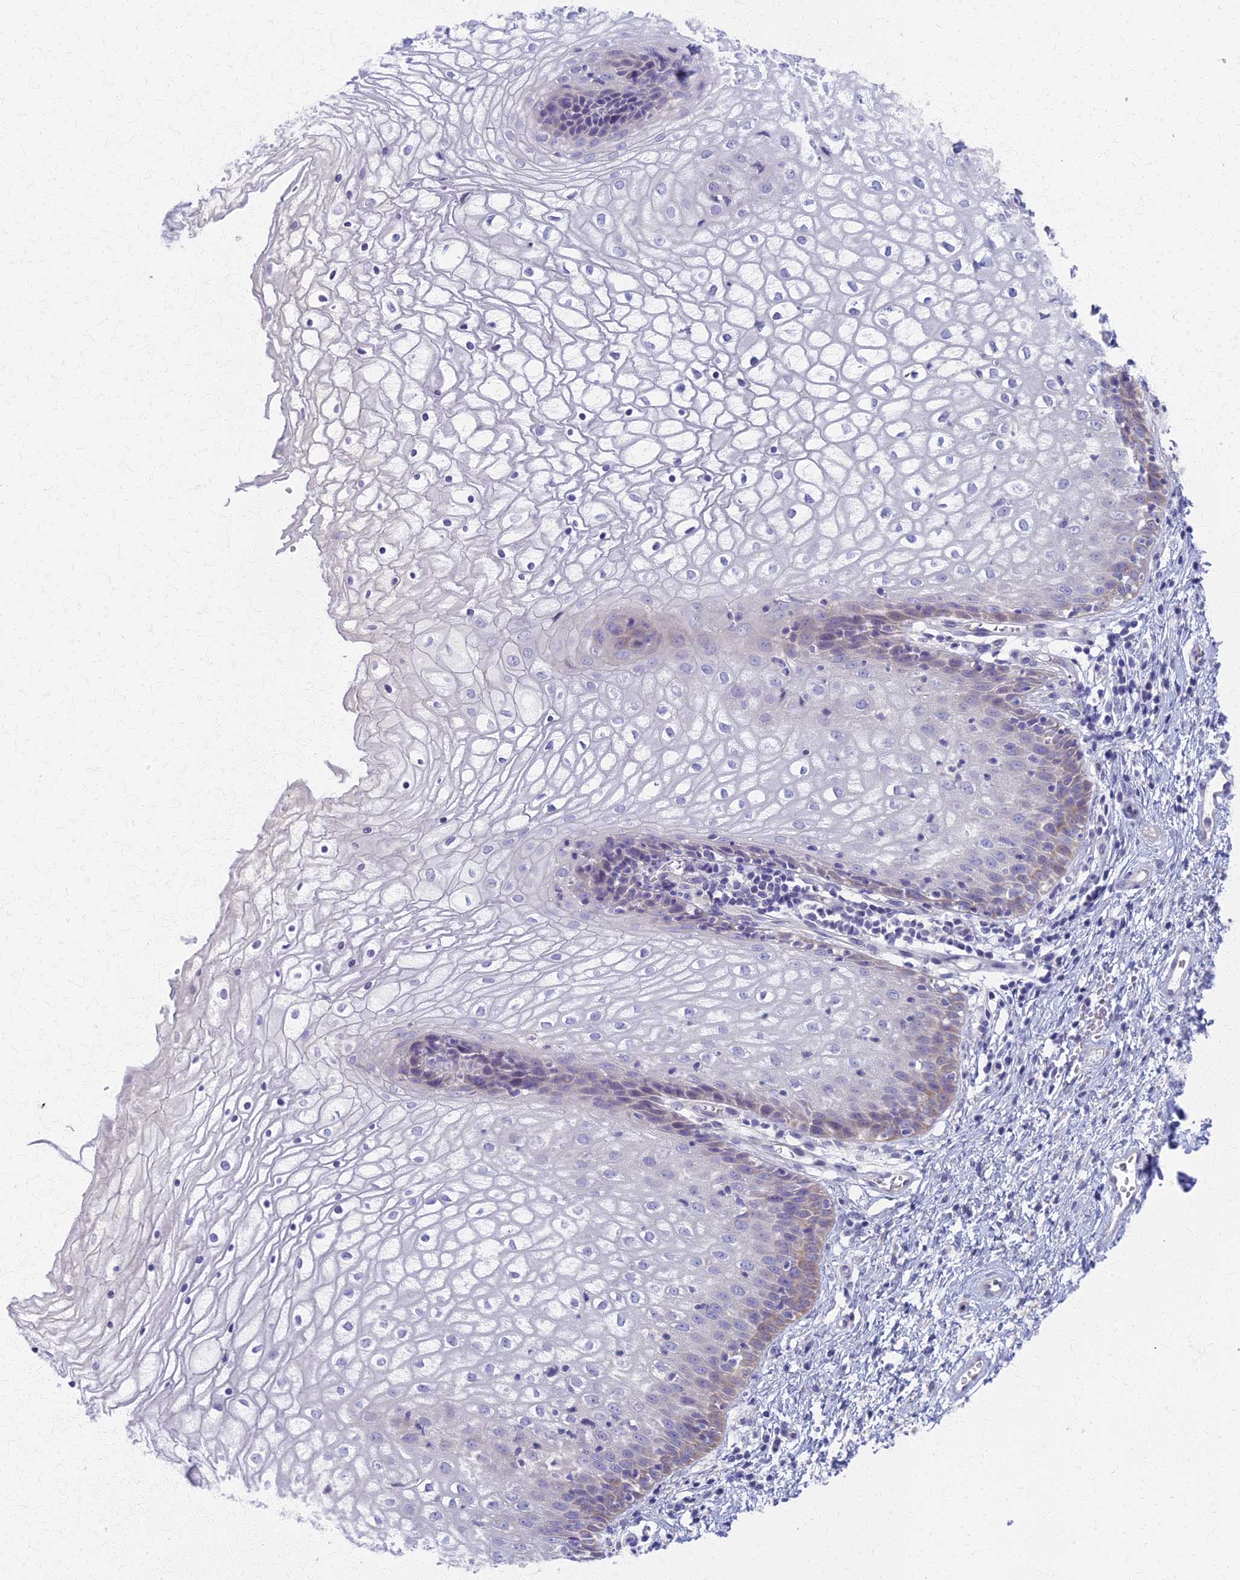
{"staining": {"intensity": "moderate", "quantity": "<25%", "location": "cytoplasmic/membranous"}, "tissue": "vagina", "cell_type": "Squamous epithelial cells", "image_type": "normal", "snomed": [{"axis": "morphology", "description": "Normal tissue, NOS"}, {"axis": "topography", "description": "Vagina"}], "caption": "Protein staining of benign vagina reveals moderate cytoplasmic/membranous positivity in approximately <25% of squamous epithelial cells. The staining was performed using DAB to visualize the protein expression in brown, while the nuclei were stained in blue with hematoxylin (Magnification: 20x).", "gene": "AP4E1", "patient": {"sex": "female", "age": 34}}